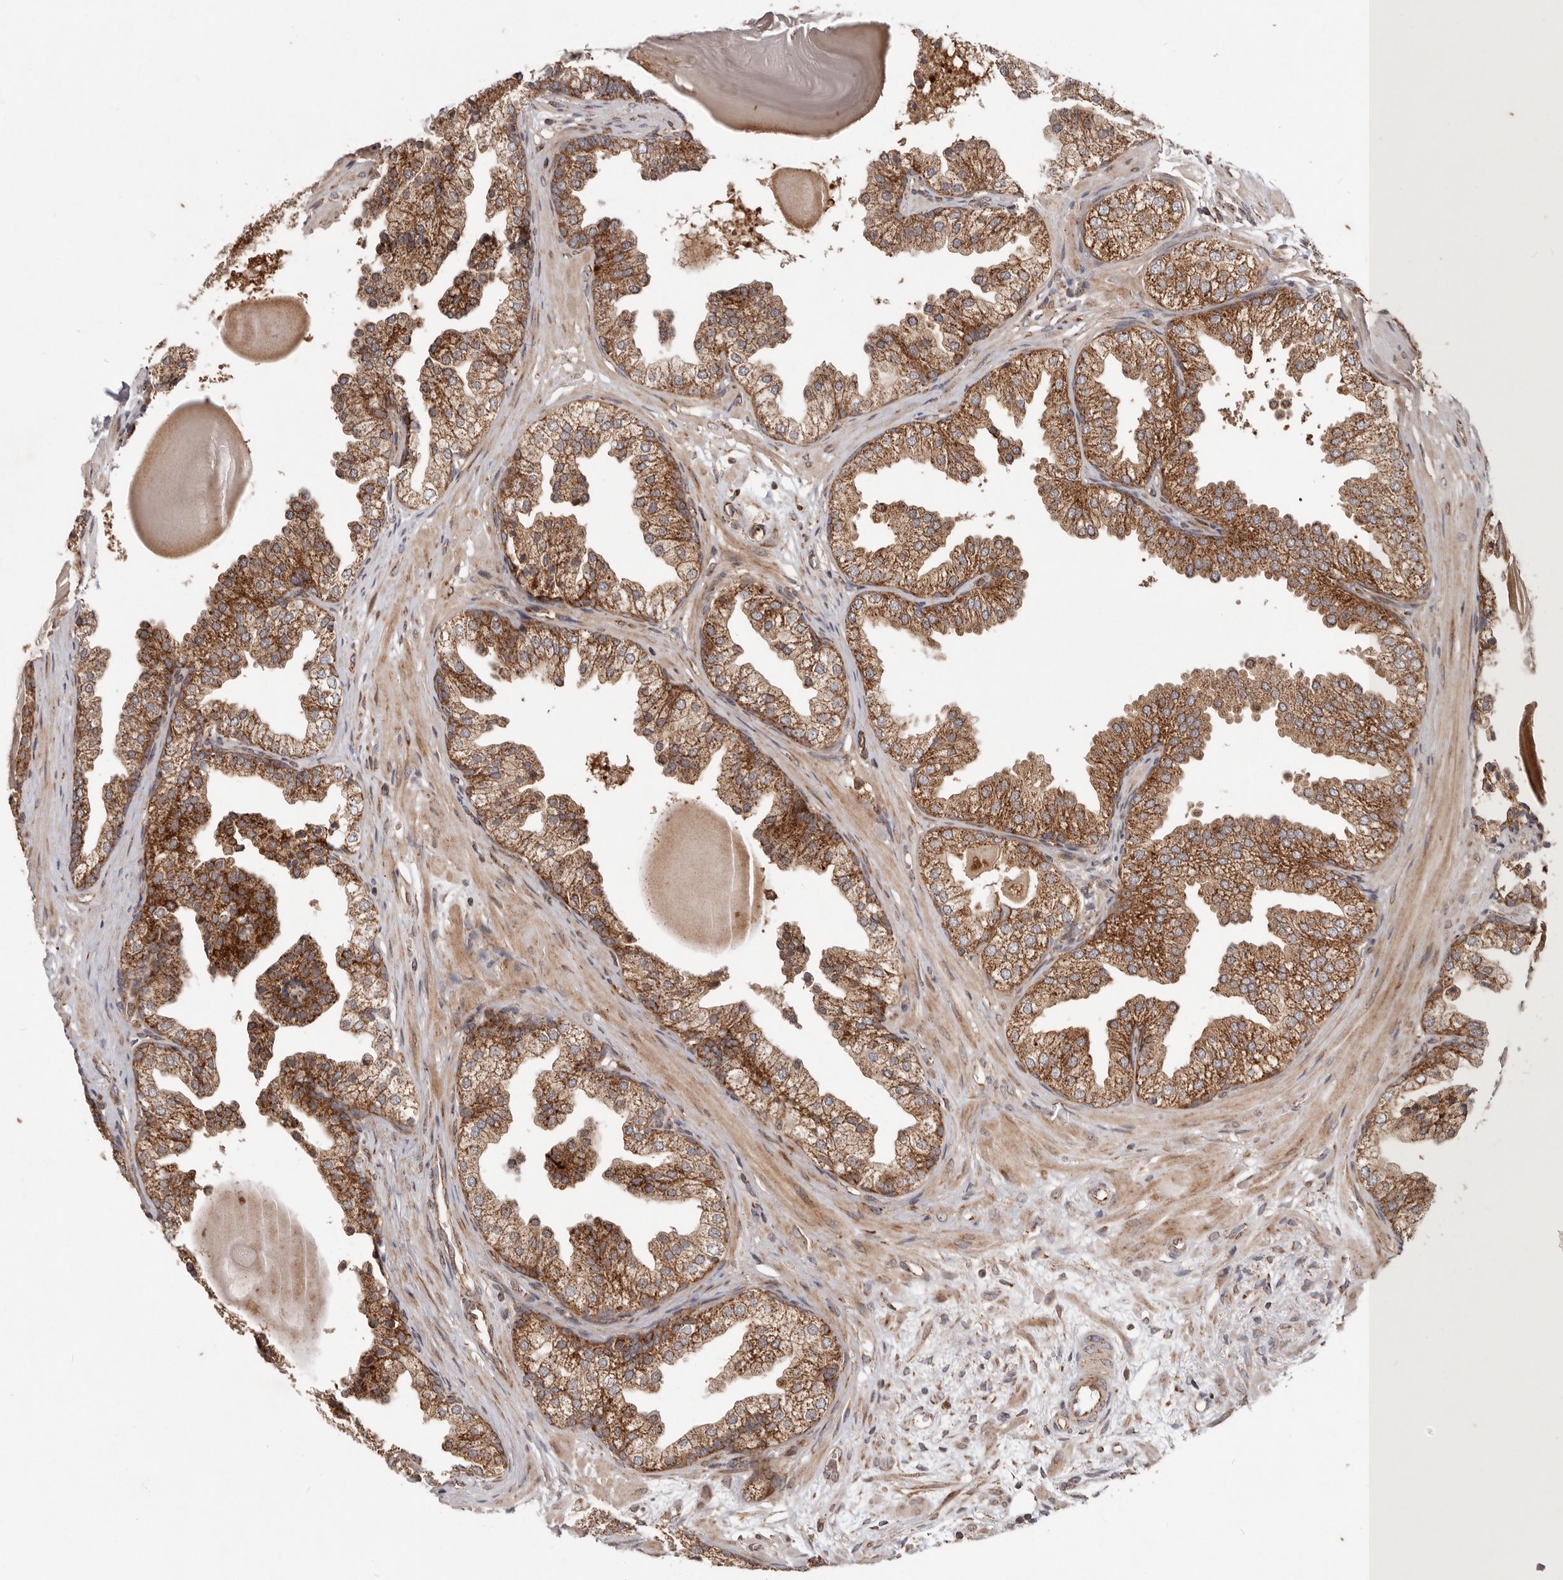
{"staining": {"intensity": "moderate", "quantity": ">75%", "location": "cytoplasmic/membranous"}, "tissue": "prostate", "cell_type": "Glandular cells", "image_type": "normal", "snomed": [{"axis": "morphology", "description": "Normal tissue, NOS"}, {"axis": "topography", "description": "Prostate"}], "caption": "The histopathology image exhibits immunohistochemical staining of unremarkable prostate. There is moderate cytoplasmic/membranous staining is seen in approximately >75% of glandular cells.", "gene": "MRPS10", "patient": {"sex": "male", "age": 48}}